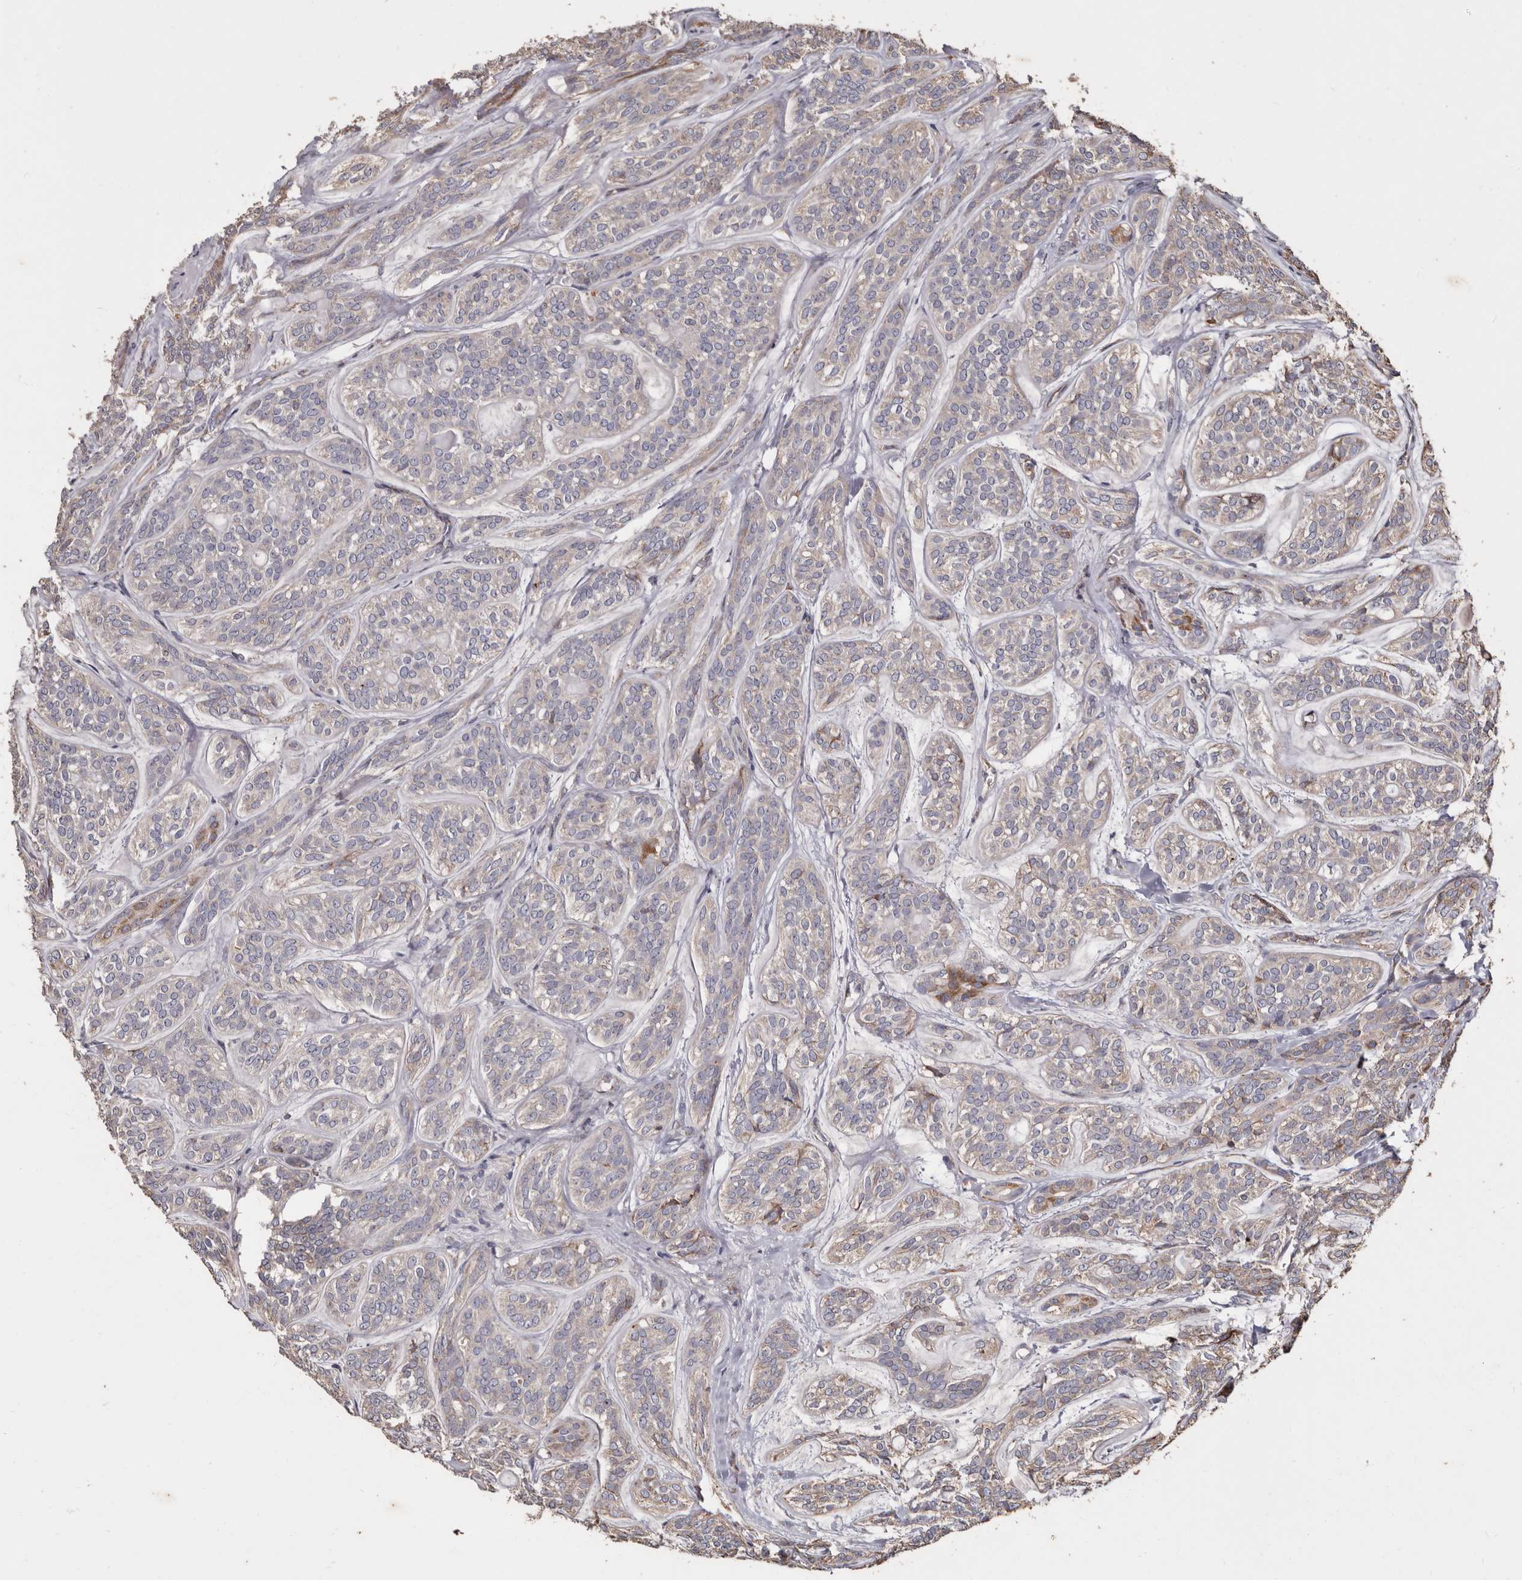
{"staining": {"intensity": "moderate", "quantity": "<25%", "location": "cytoplasmic/membranous"}, "tissue": "head and neck cancer", "cell_type": "Tumor cells", "image_type": "cancer", "snomed": [{"axis": "morphology", "description": "Adenocarcinoma, NOS"}, {"axis": "topography", "description": "Head-Neck"}], "caption": "Tumor cells display moderate cytoplasmic/membranous positivity in approximately <25% of cells in head and neck adenocarcinoma.", "gene": "OSGIN2", "patient": {"sex": "male", "age": 66}}